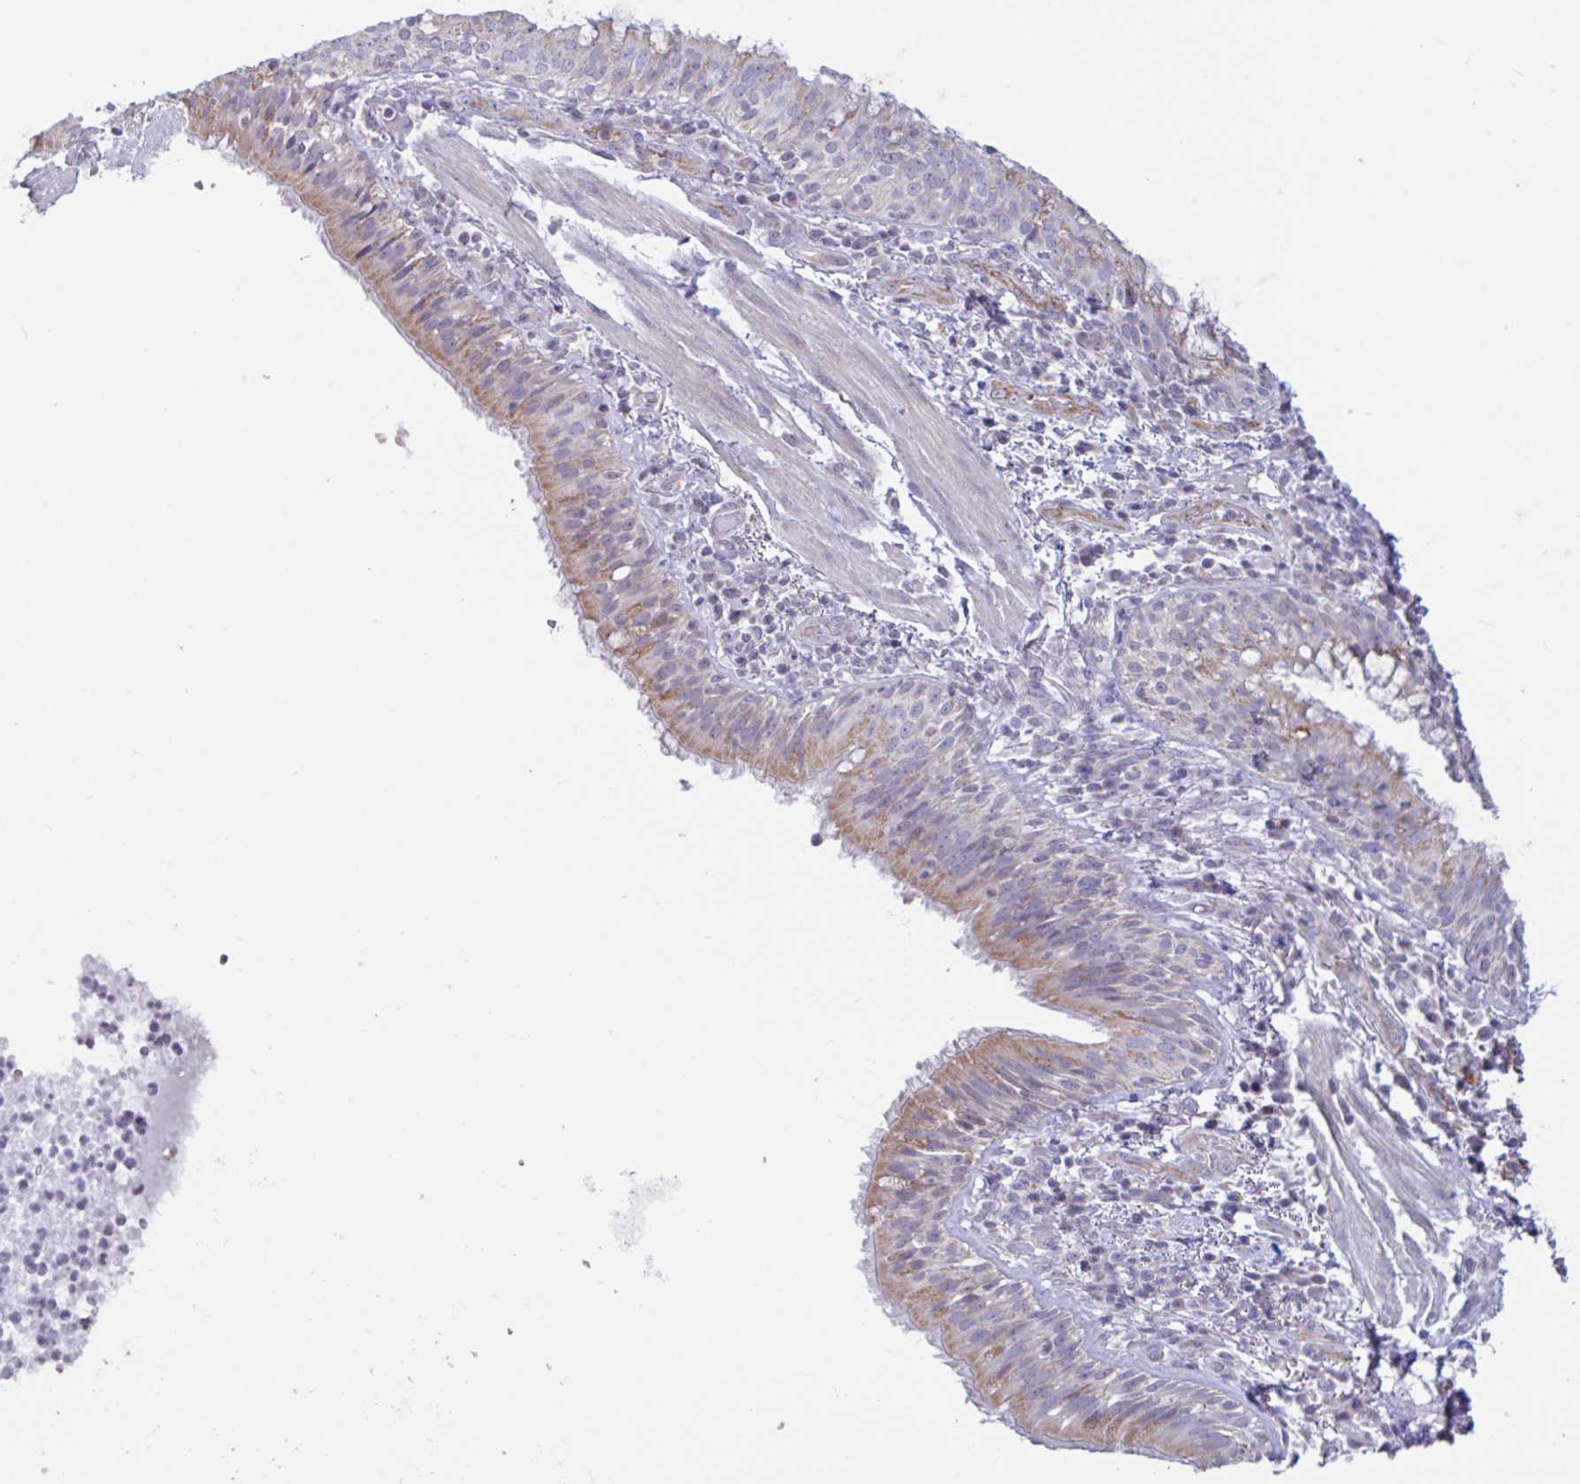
{"staining": {"intensity": "moderate", "quantity": "25%-75%", "location": "cytoplasmic/membranous"}, "tissue": "bronchus", "cell_type": "Respiratory epithelial cells", "image_type": "normal", "snomed": [{"axis": "morphology", "description": "Normal tissue, NOS"}, {"axis": "topography", "description": "Cartilage tissue"}, {"axis": "topography", "description": "Bronchus"}], "caption": "IHC of benign bronchus demonstrates medium levels of moderate cytoplasmic/membranous staining in about 25%-75% of respiratory epithelial cells.", "gene": "PLCD4", "patient": {"sex": "male", "age": 56}}